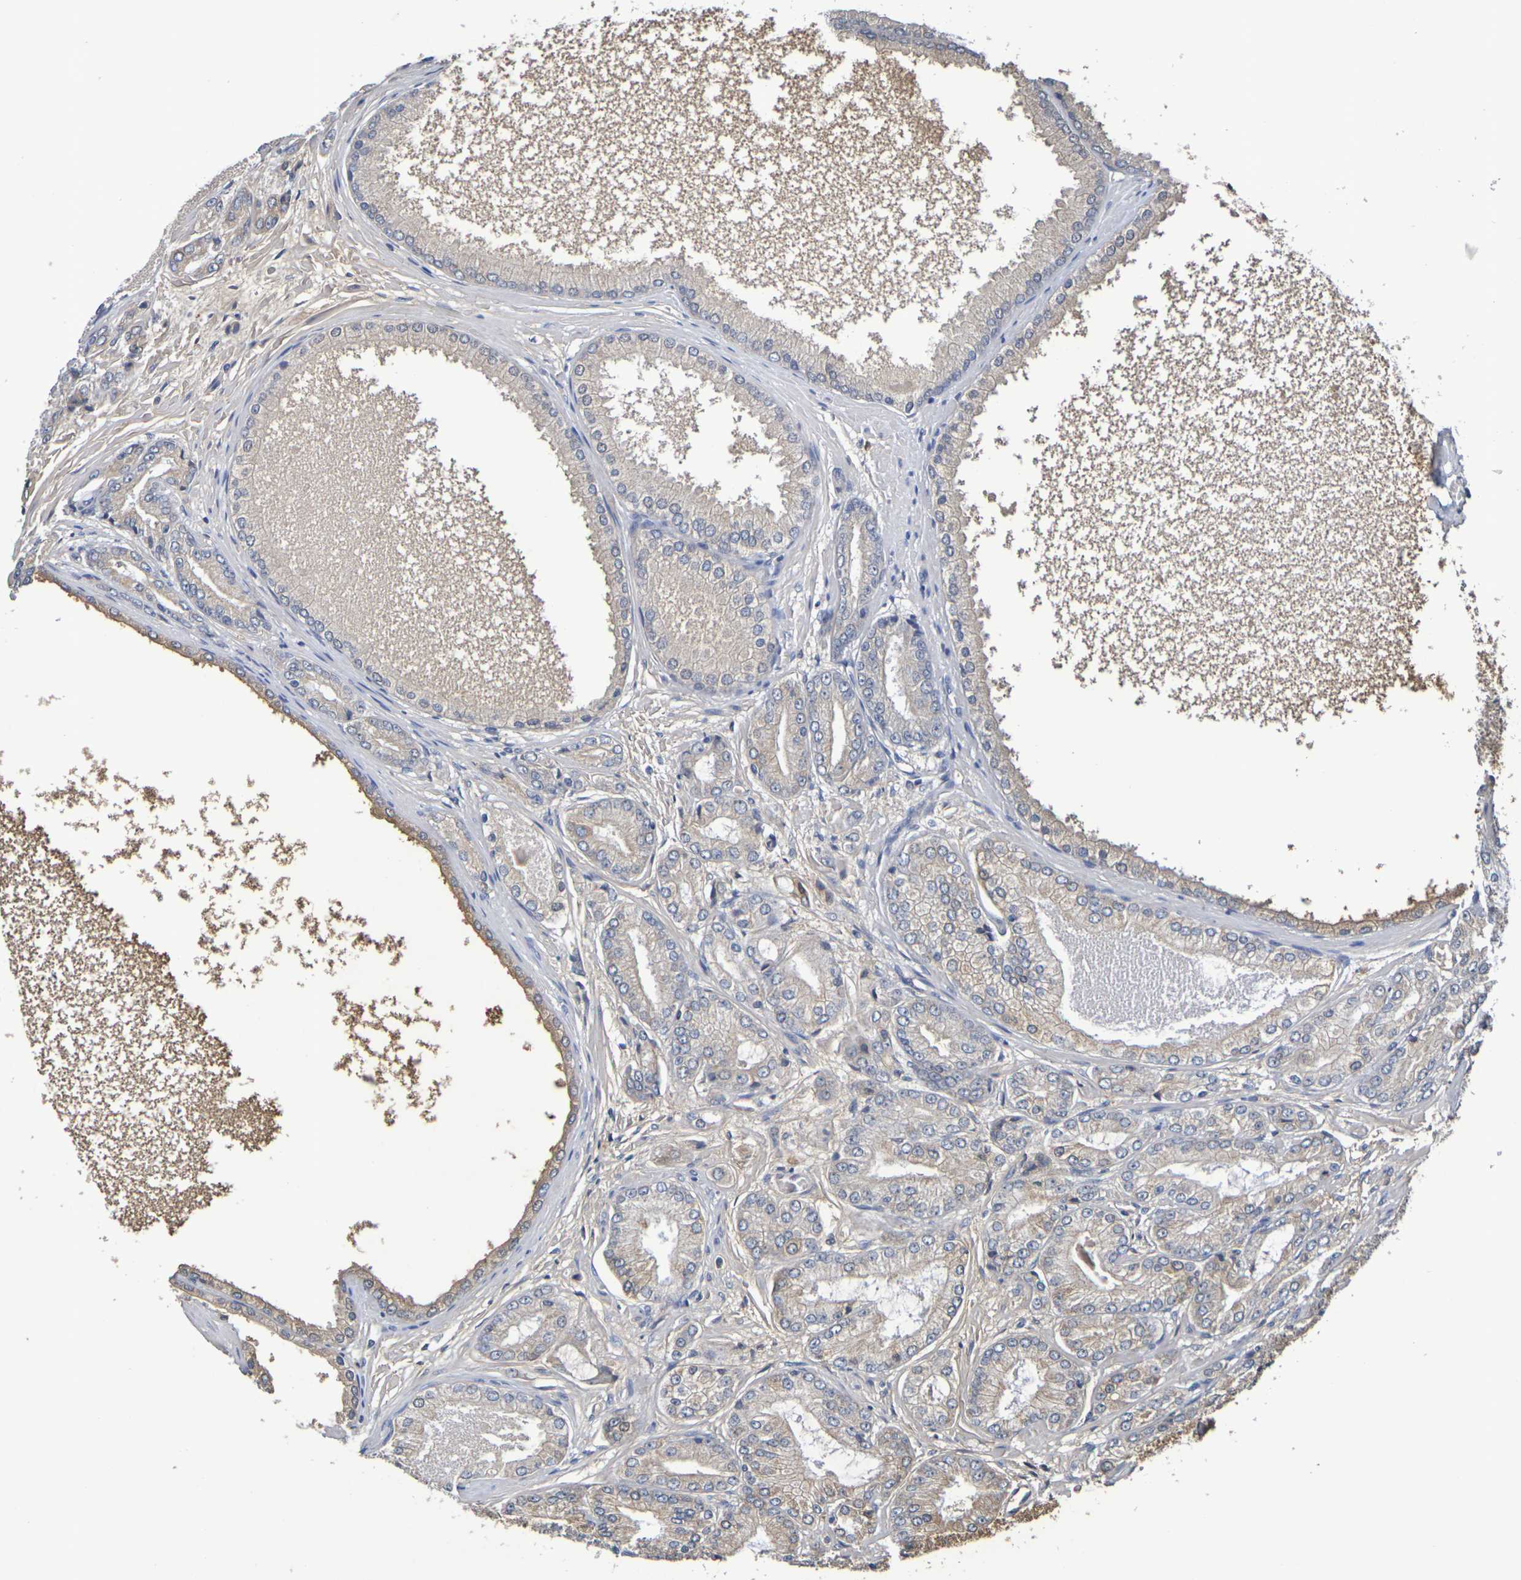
{"staining": {"intensity": "moderate", "quantity": "25%-75%", "location": "cytoplasmic/membranous"}, "tissue": "prostate cancer", "cell_type": "Tumor cells", "image_type": "cancer", "snomed": [{"axis": "morphology", "description": "Adenocarcinoma, High grade"}, {"axis": "topography", "description": "Prostate"}], "caption": "Human prostate cancer (high-grade adenocarcinoma) stained for a protein (brown) demonstrates moderate cytoplasmic/membranous positive staining in approximately 25%-75% of tumor cells.", "gene": "TERF2", "patient": {"sex": "male", "age": 59}}